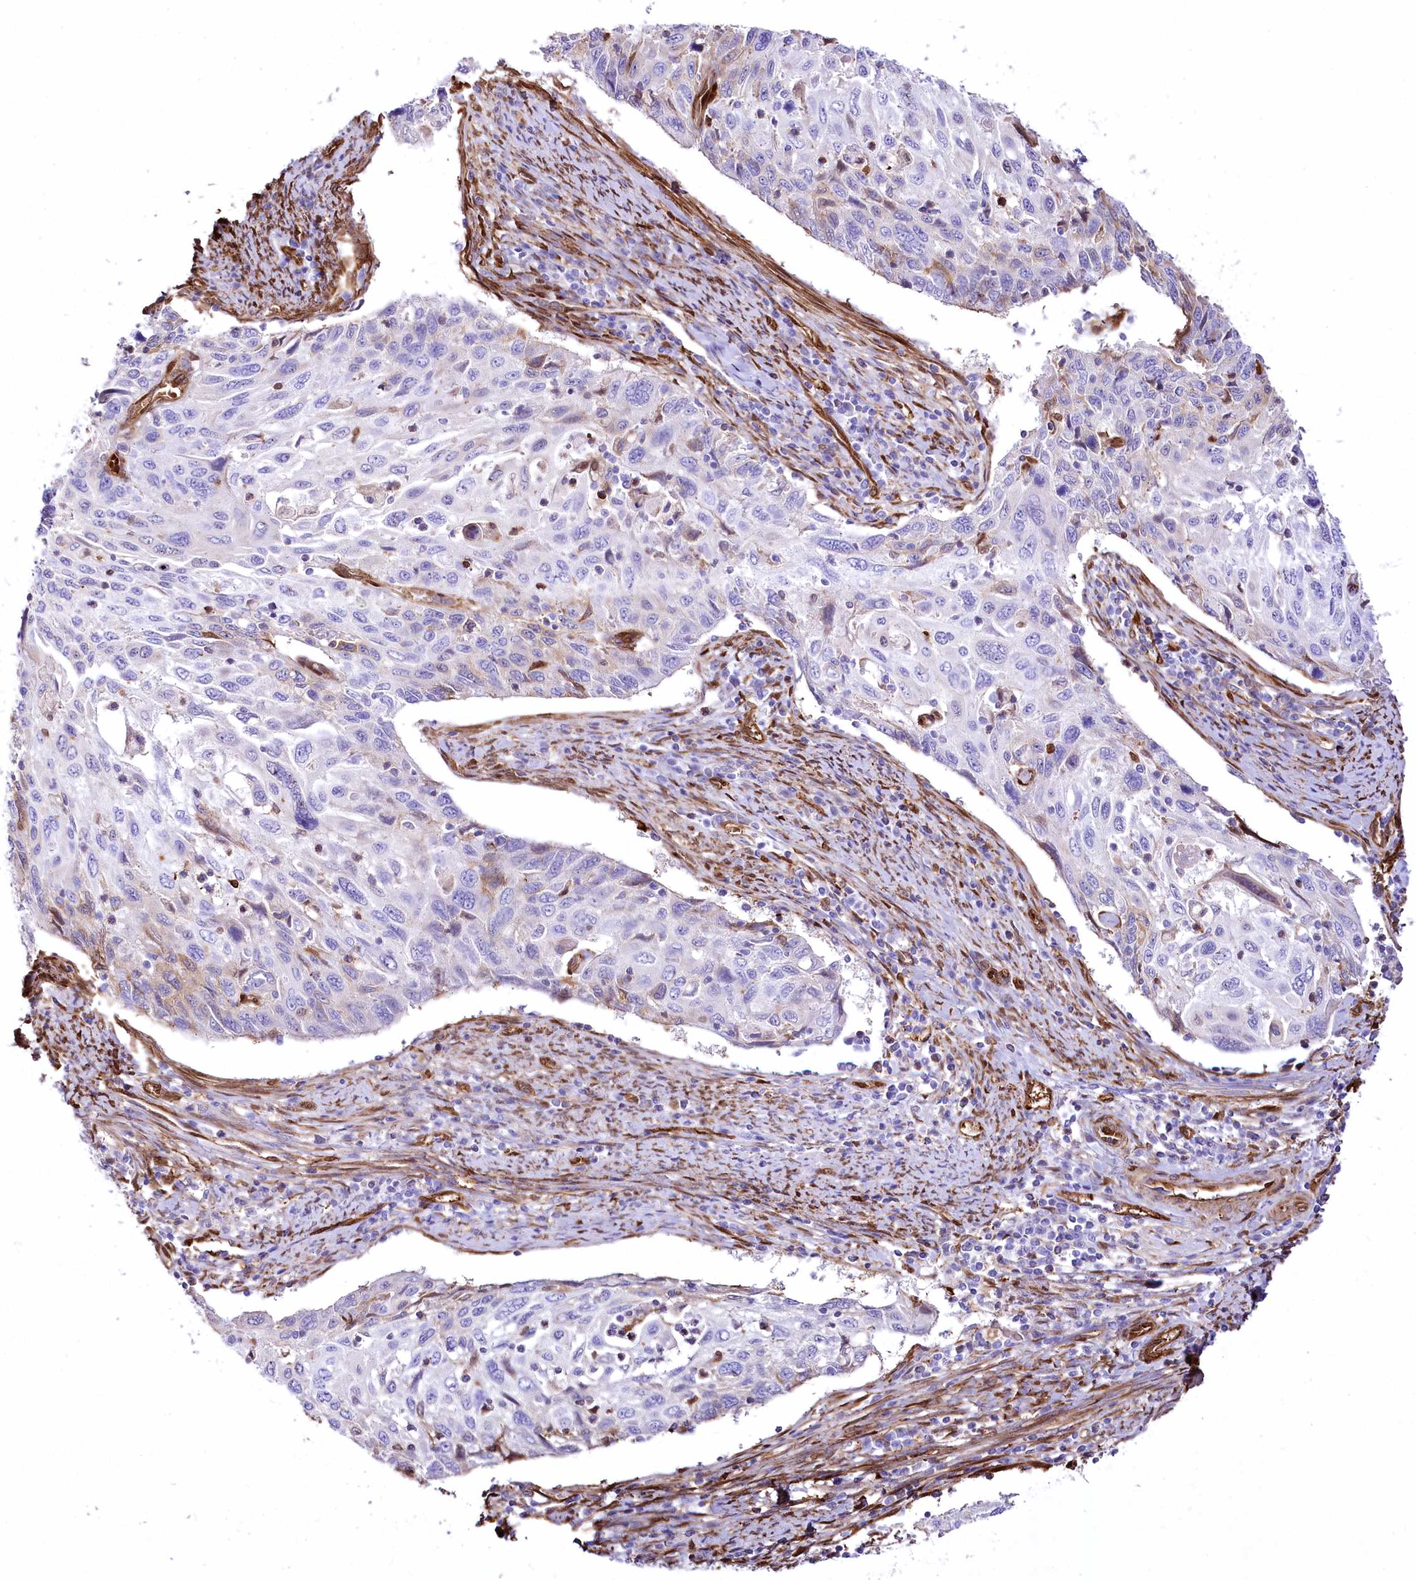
{"staining": {"intensity": "weak", "quantity": "<25%", "location": "cytoplasmic/membranous"}, "tissue": "cervical cancer", "cell_type": "Tumor cells", "image_type": "cancer", "snomed": [{"axis": "morphology", "description": "Squamous cell carcinoma, NOS"}, {"axis": "topography", "description": "Cervix"}], "caption": "DAB (3,3'-diaminobenzidine) immunohistochemical staining of cervical cancer shows no significant expression in tumor cells.", "gene": "PTMS", "patient": {"sex": "female", "age": 70}}